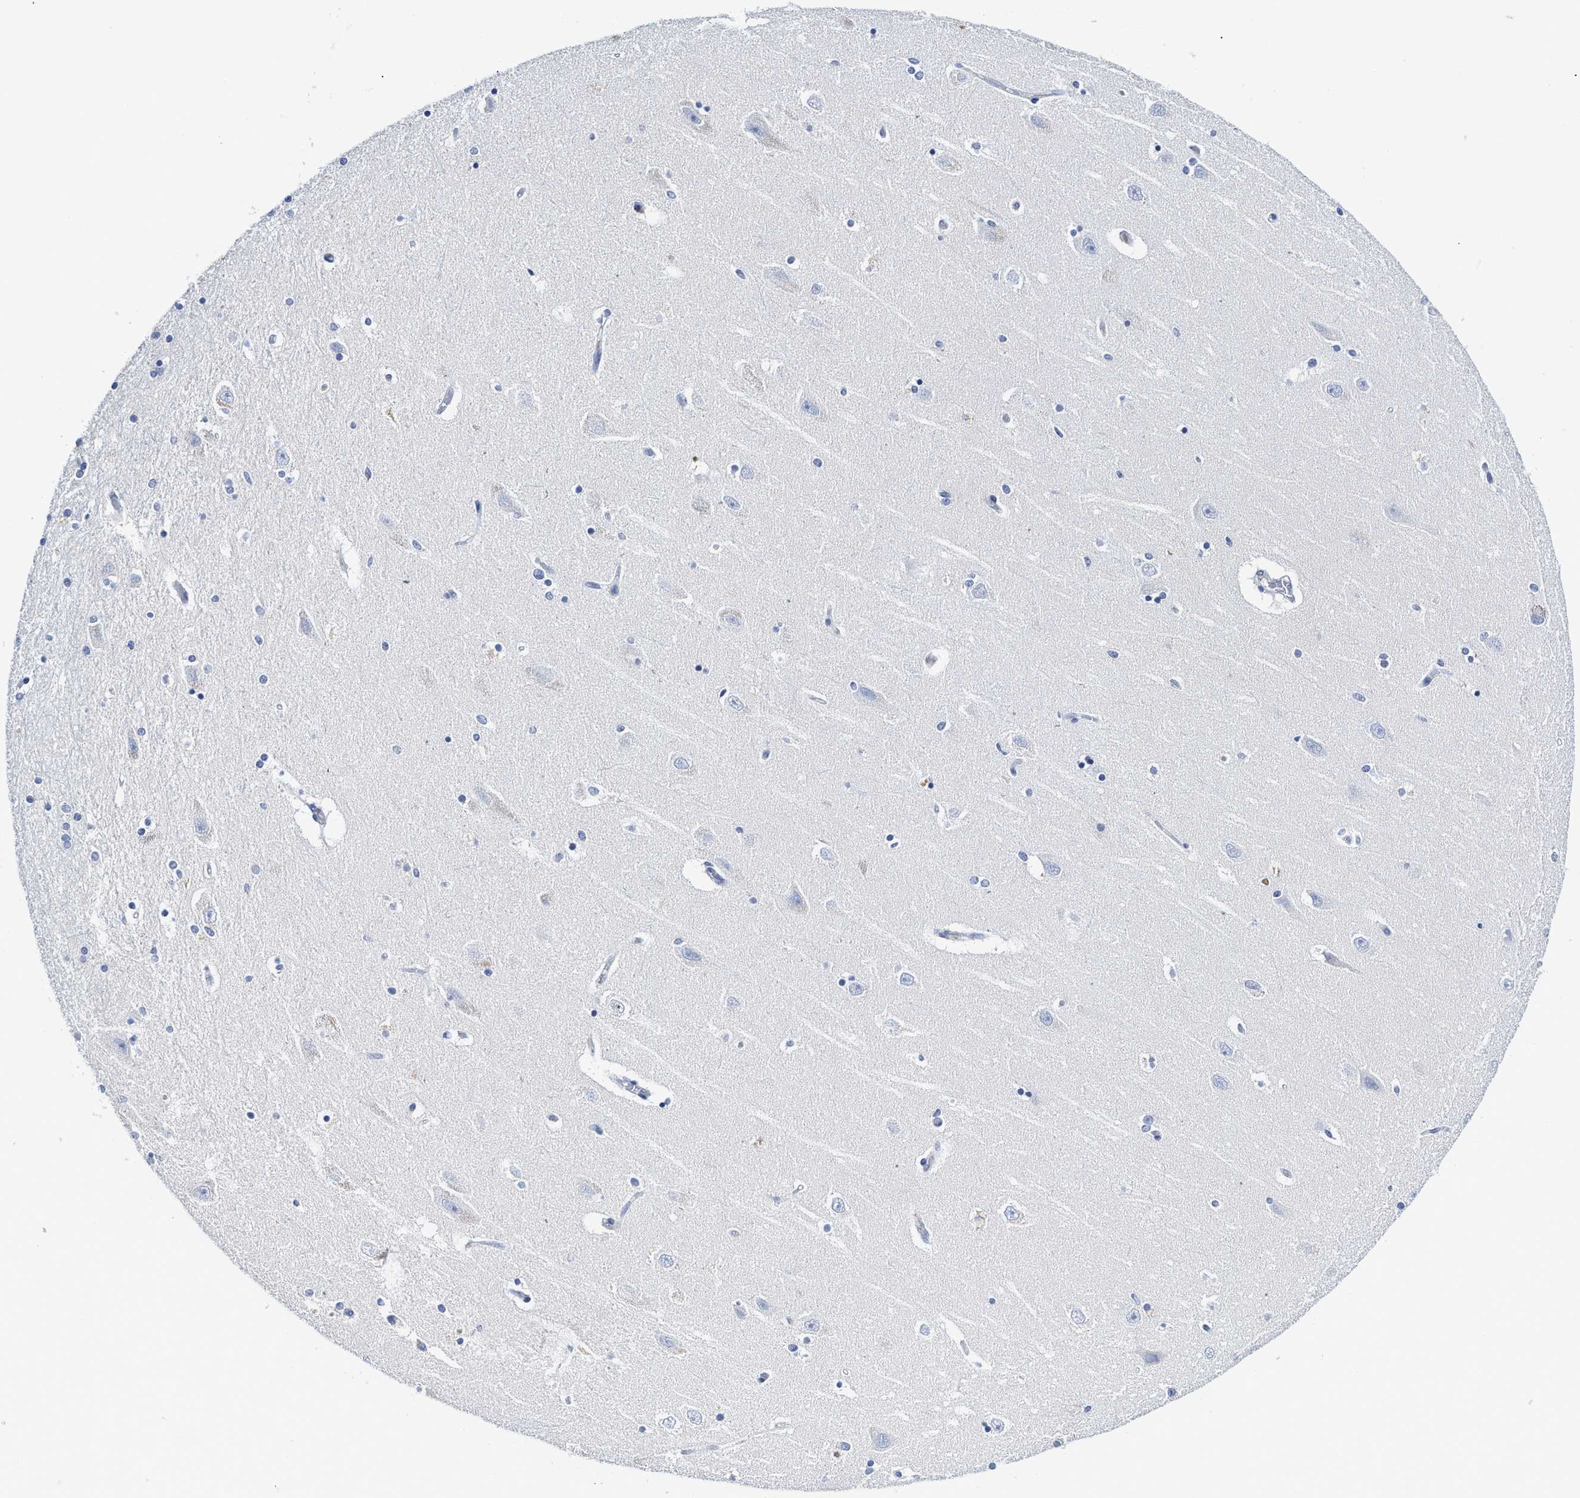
{"staining": {"intensity": "negative", "quantity": "none", "location": "none"}, "tissue": "hippocampus", "cell_type": "Glial cells", "image_type": "normal", "snomed": [{"axis": "morphology", "description": "Normal tissue, NOS"}, {"axis": "topography", "description": "Hippocampus"}], "caption": "Immunohistochemistry (IHC) of benign human hippocampus displays no positivity in glial cells.", "gene": "C2", "patient": {"sex": "female", "age": 54}}